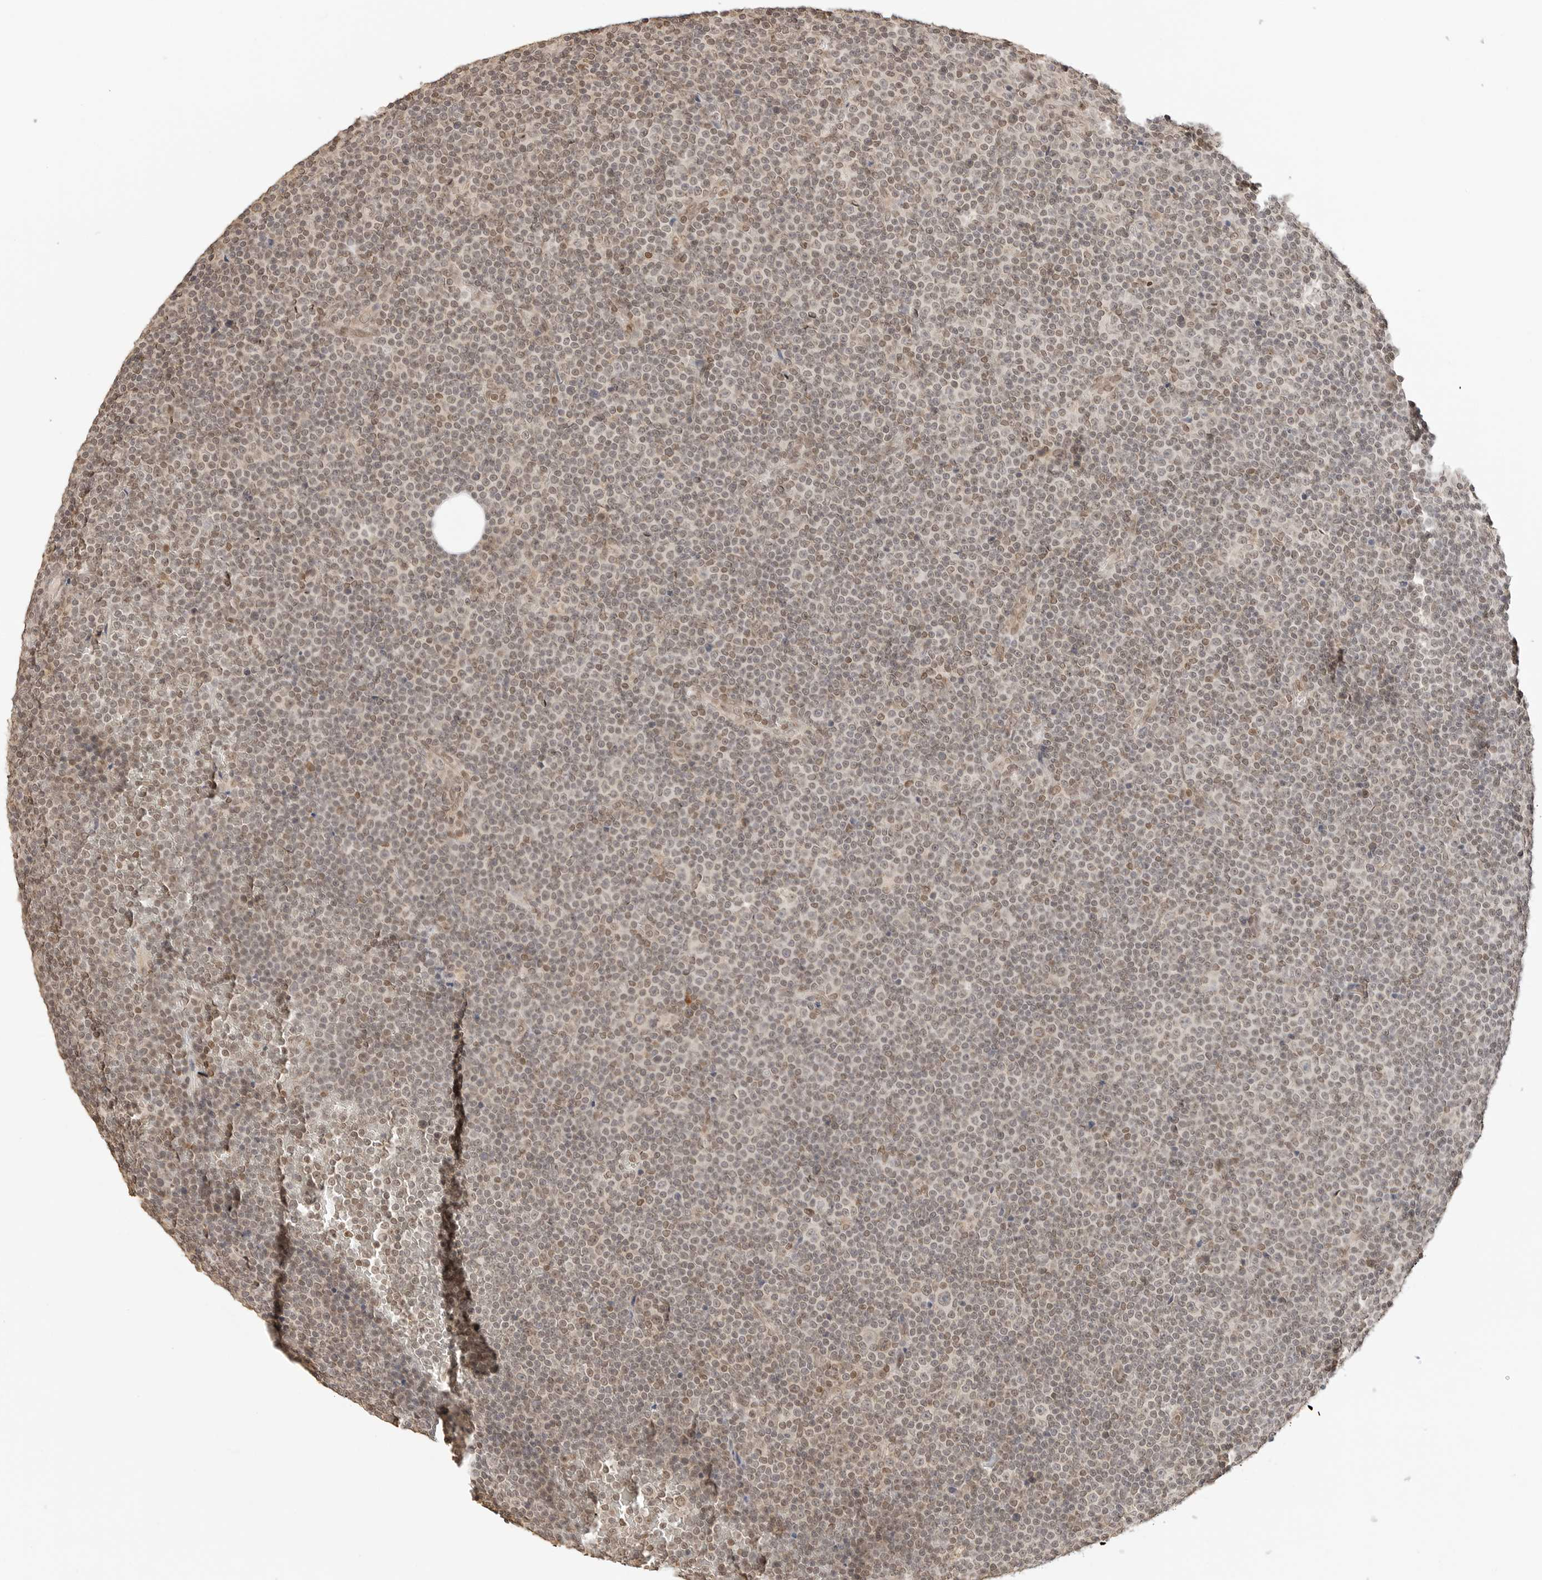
{"staining": {"intensity": "weak", "quantity": "25%-75%", "location": "nuclear"}, "tissue": "lymphoma", "cell_type": "Tumor cells", "image_type": "cancer", "snomed": [{"axis": "morphology", "description": "Malignant lymphoma, non-Hodgkin's type, Low grade"}, {"axis": "topography", "description": "Lymph node"}], "caption": "Weak nuclear positivity is appreciated in approximately 25%-75% of tumor cells in low-grade malignant lymphoma, non-Hodgkin's type.", "gene": "POLH", "patient": {"sex": "female", "age": 67}}